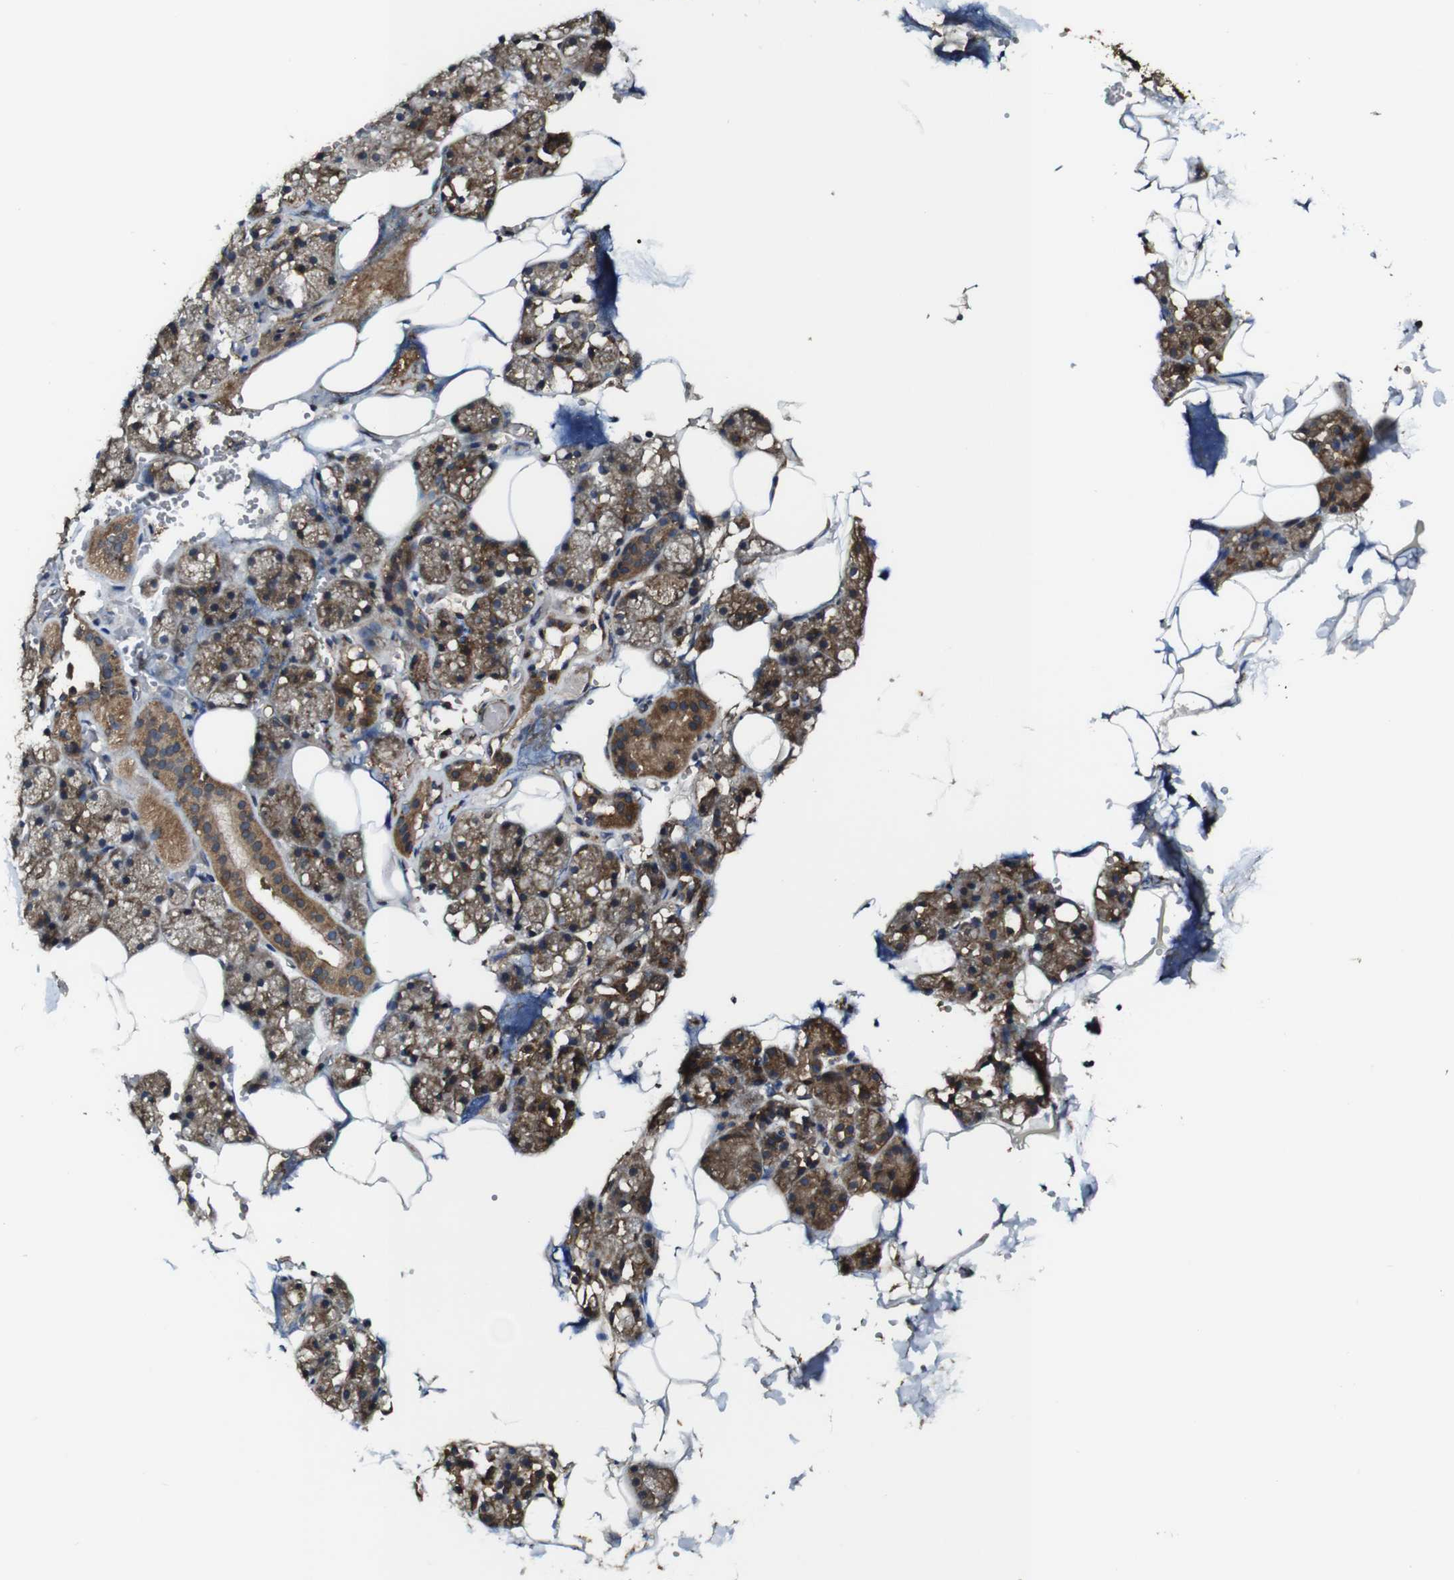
{"staining": {"intensity": "moderate", "quantity": ">75%", "location": "cytoplasmic/membranous"}, "tissue": "salivary gland", "cell_type": "Glandular cells", "image_type": "normal", "snomed": [{"axis": "morphology", "description": "Normal tissue, NOS"}, {"axis": "topography", "description": "Salivary gland"}], "caption": "Immunohistochemistry staining of unremarkable salivary gland, which shows medium levels of moderate cytoplasmic/membranous positivity in approximately >75% of glandular cells indicating moderate cytoplasmic/membranous protein positivity. The staining was performed using DAB (brown) for protein detection and nuclei were counterstained in hematoxylin (blue).", "gene": "TNIK", "patient": {"sex": "male", "age": 62}}